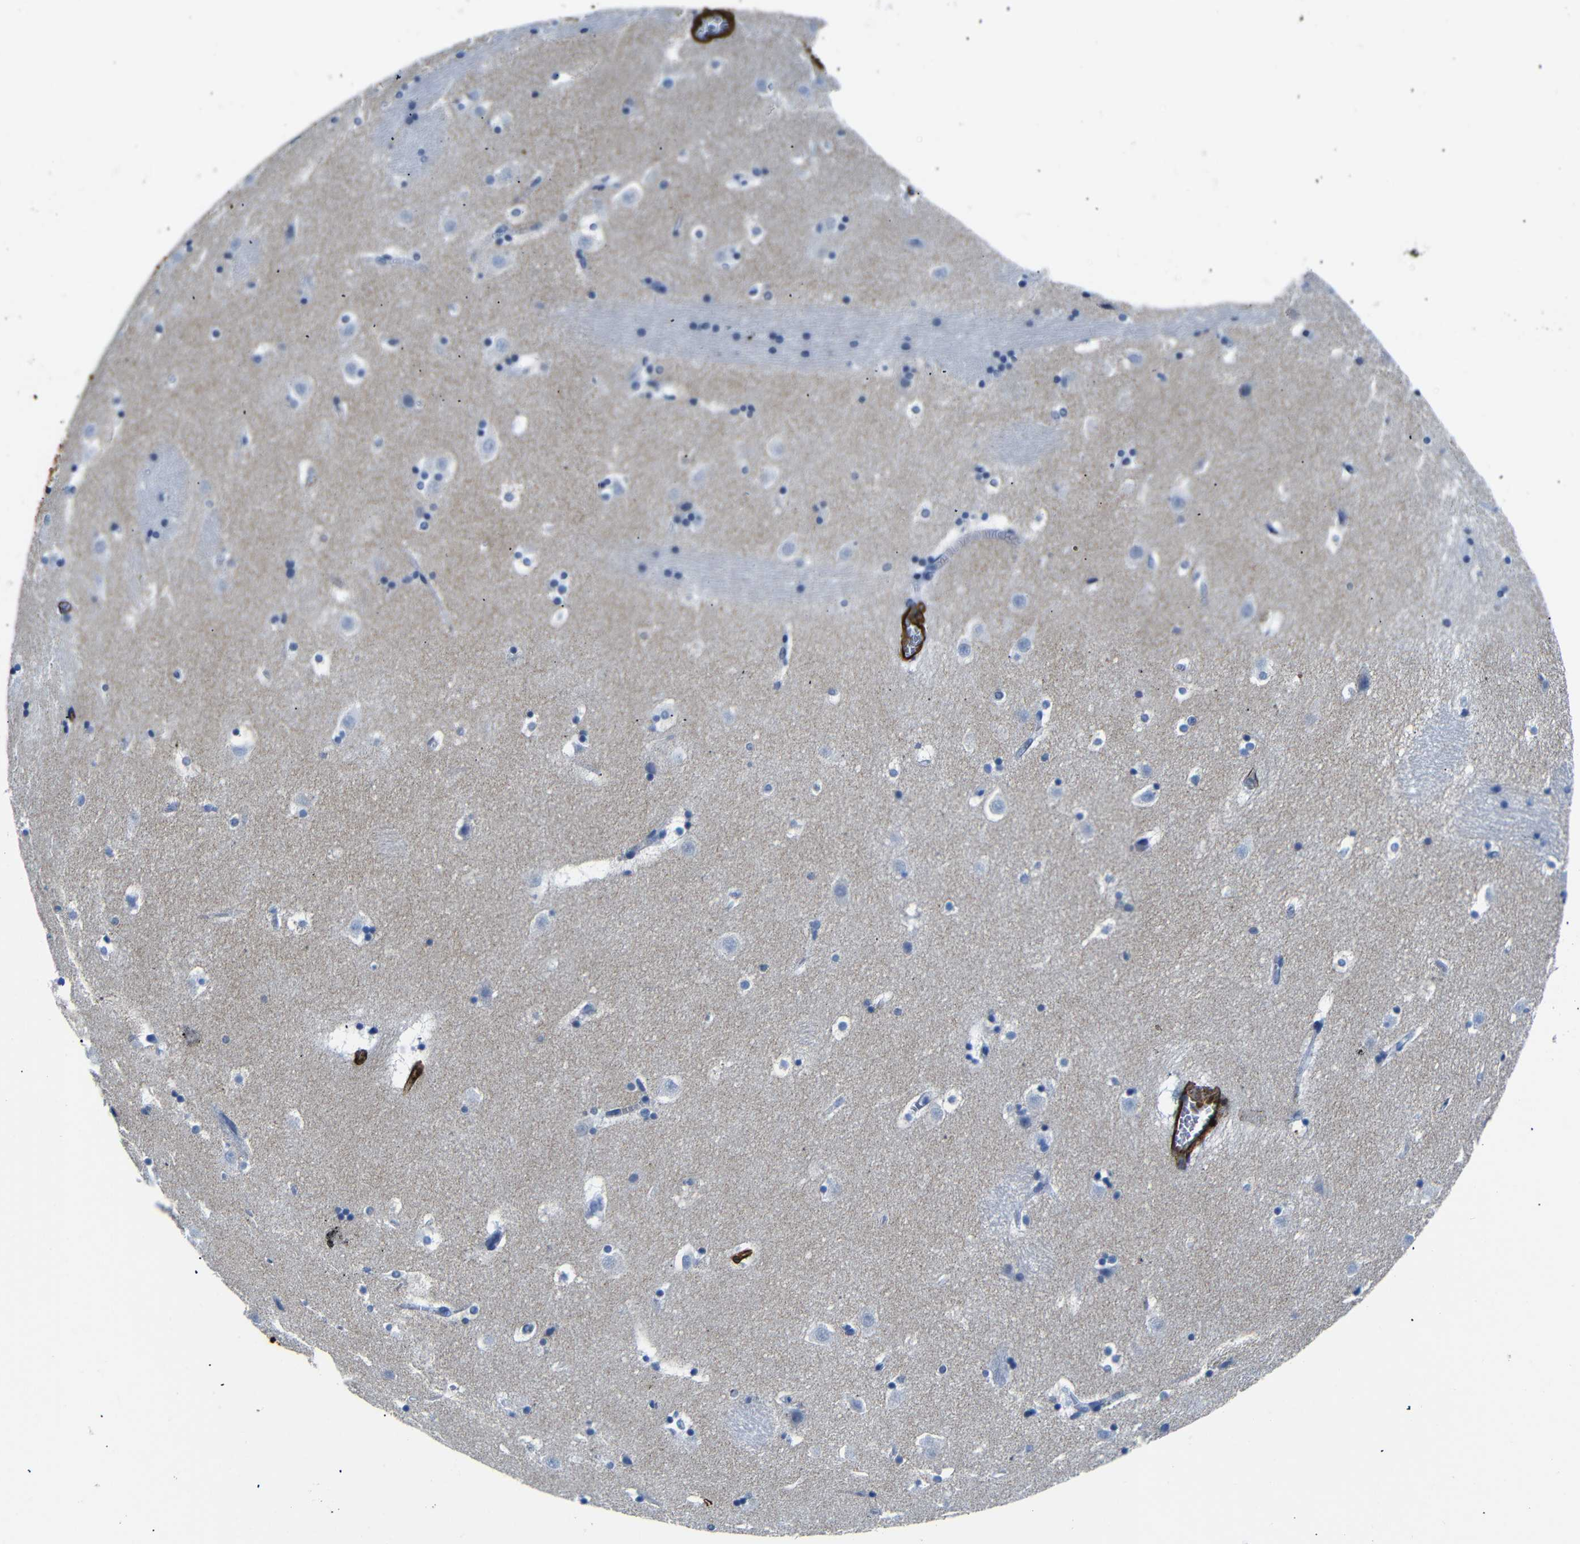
{"staining": {"intensity": "negative", "quantity": "none", "location": "none"}, "tissue": "caudate", "cell_type": "Glial cells", "image_type": "normal", "snomed": [{"axis": "morphology", "description": "Normal tissue, NOS"}, {"axis": "topography", "description": "Lateral ventricle wall"}], "caption": "This is an immunohistochemistry (IHC) photomicrograph of benign caudate. There is no positivity in glial cells.", "gene": "ACTA2", "patient": {"sex": "male", "age": 45}}